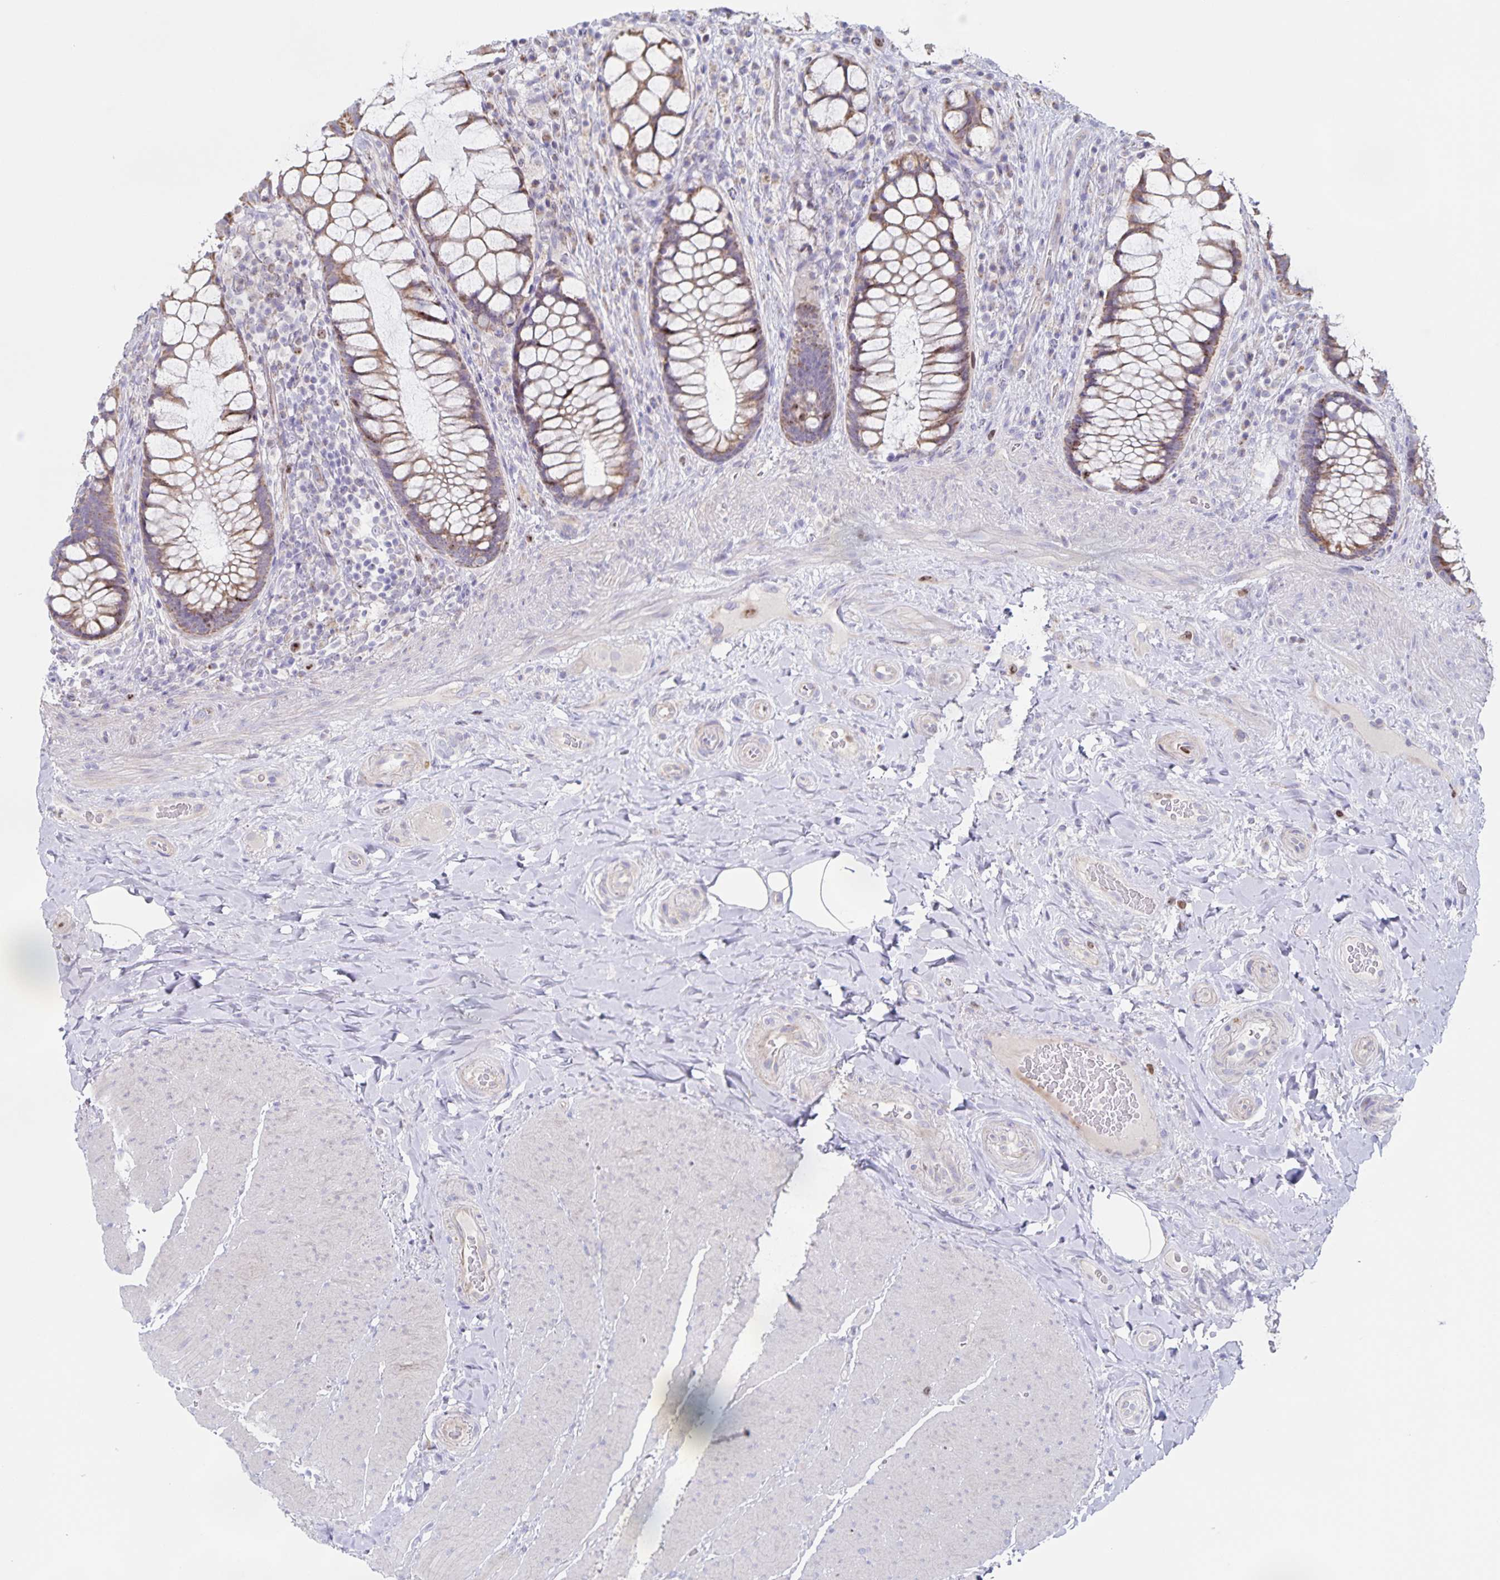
{"staining": {"intensity": "weak", "quantity": ">75%", "location": "cytoplasmic/membranous"}, "tissue": "rectum", "cell_type": "Glandular cells", "image_type": "normal", "snomed": [{"axis": "morphology", "description": "Normal tissue, NOS"}, {"axis": "topography", "description": "Rectum"}], "caption": "DAB (3,3'-diaminobenzidine) immunohistochemical staining of benign rectum displays weak cytoplasmic/membranous protein expression in approximately >75% of glandular cells. Nuclei are stained in blue.", "gene": "CENPH", "patient": {"sex": "female", "age": 58}}